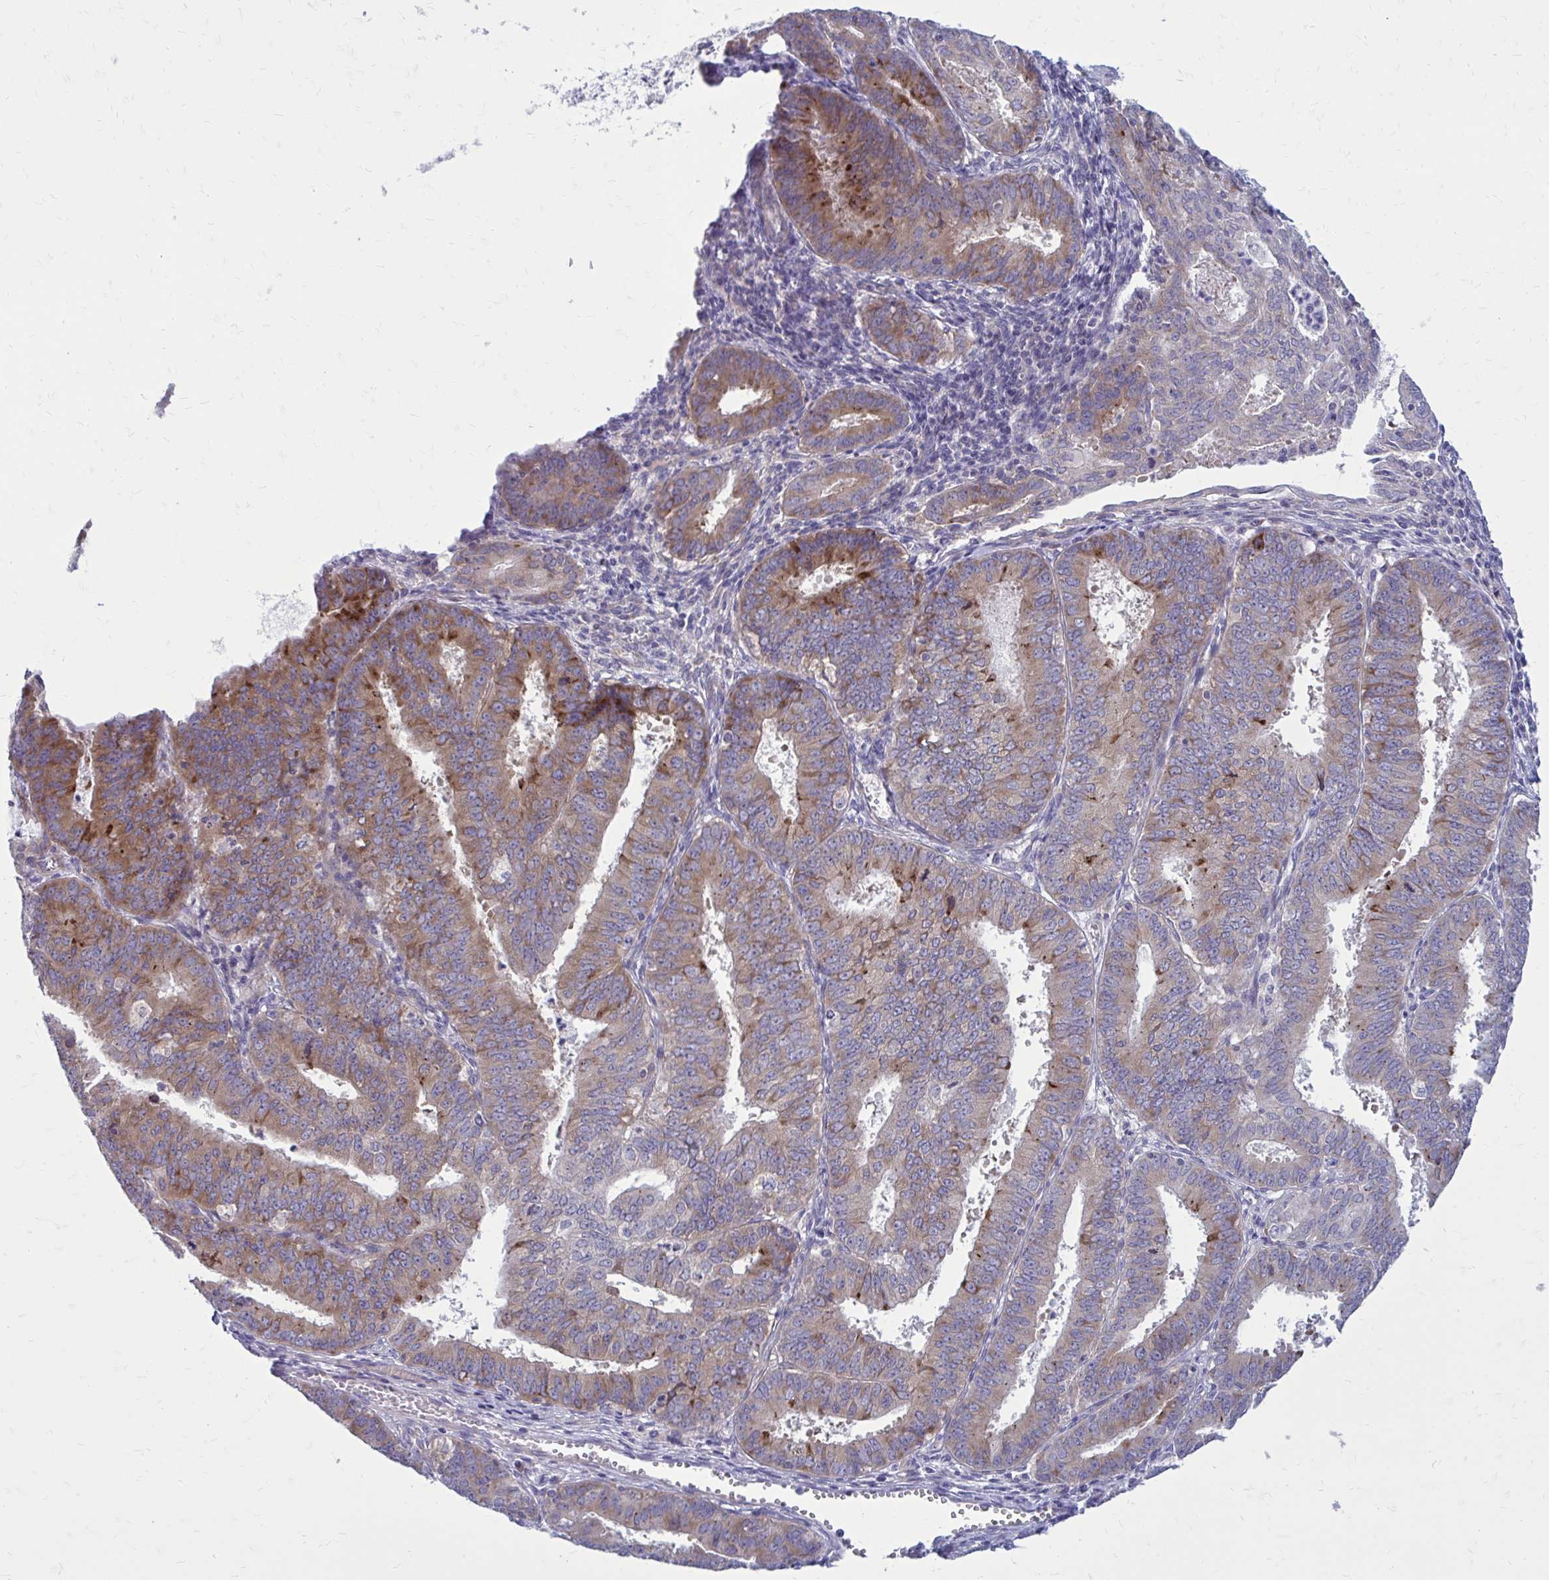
{"staining": {"intensity": "moderate", "quantity": "25%-75%", "location": "cytoplasmic/membranous"}, "tissue": "endometrial cancer", "cell_type": "Tumor cells", "image_type": "cancer", "snomed": [{"axis": "morphology", "description": "Adenocarcinoma, NOS"}, {"axis": "topography", "description": "Endometrium"}], "caption": "Adenocarcinoma (endometrial) stained with immunohistochemistry (IHC) shows moderate cytoplasmic/membranous staining in about 25%-75% of tumor cells.", "gene": "GIGYF2", "patient": {"sex": "female", "age": 73}}